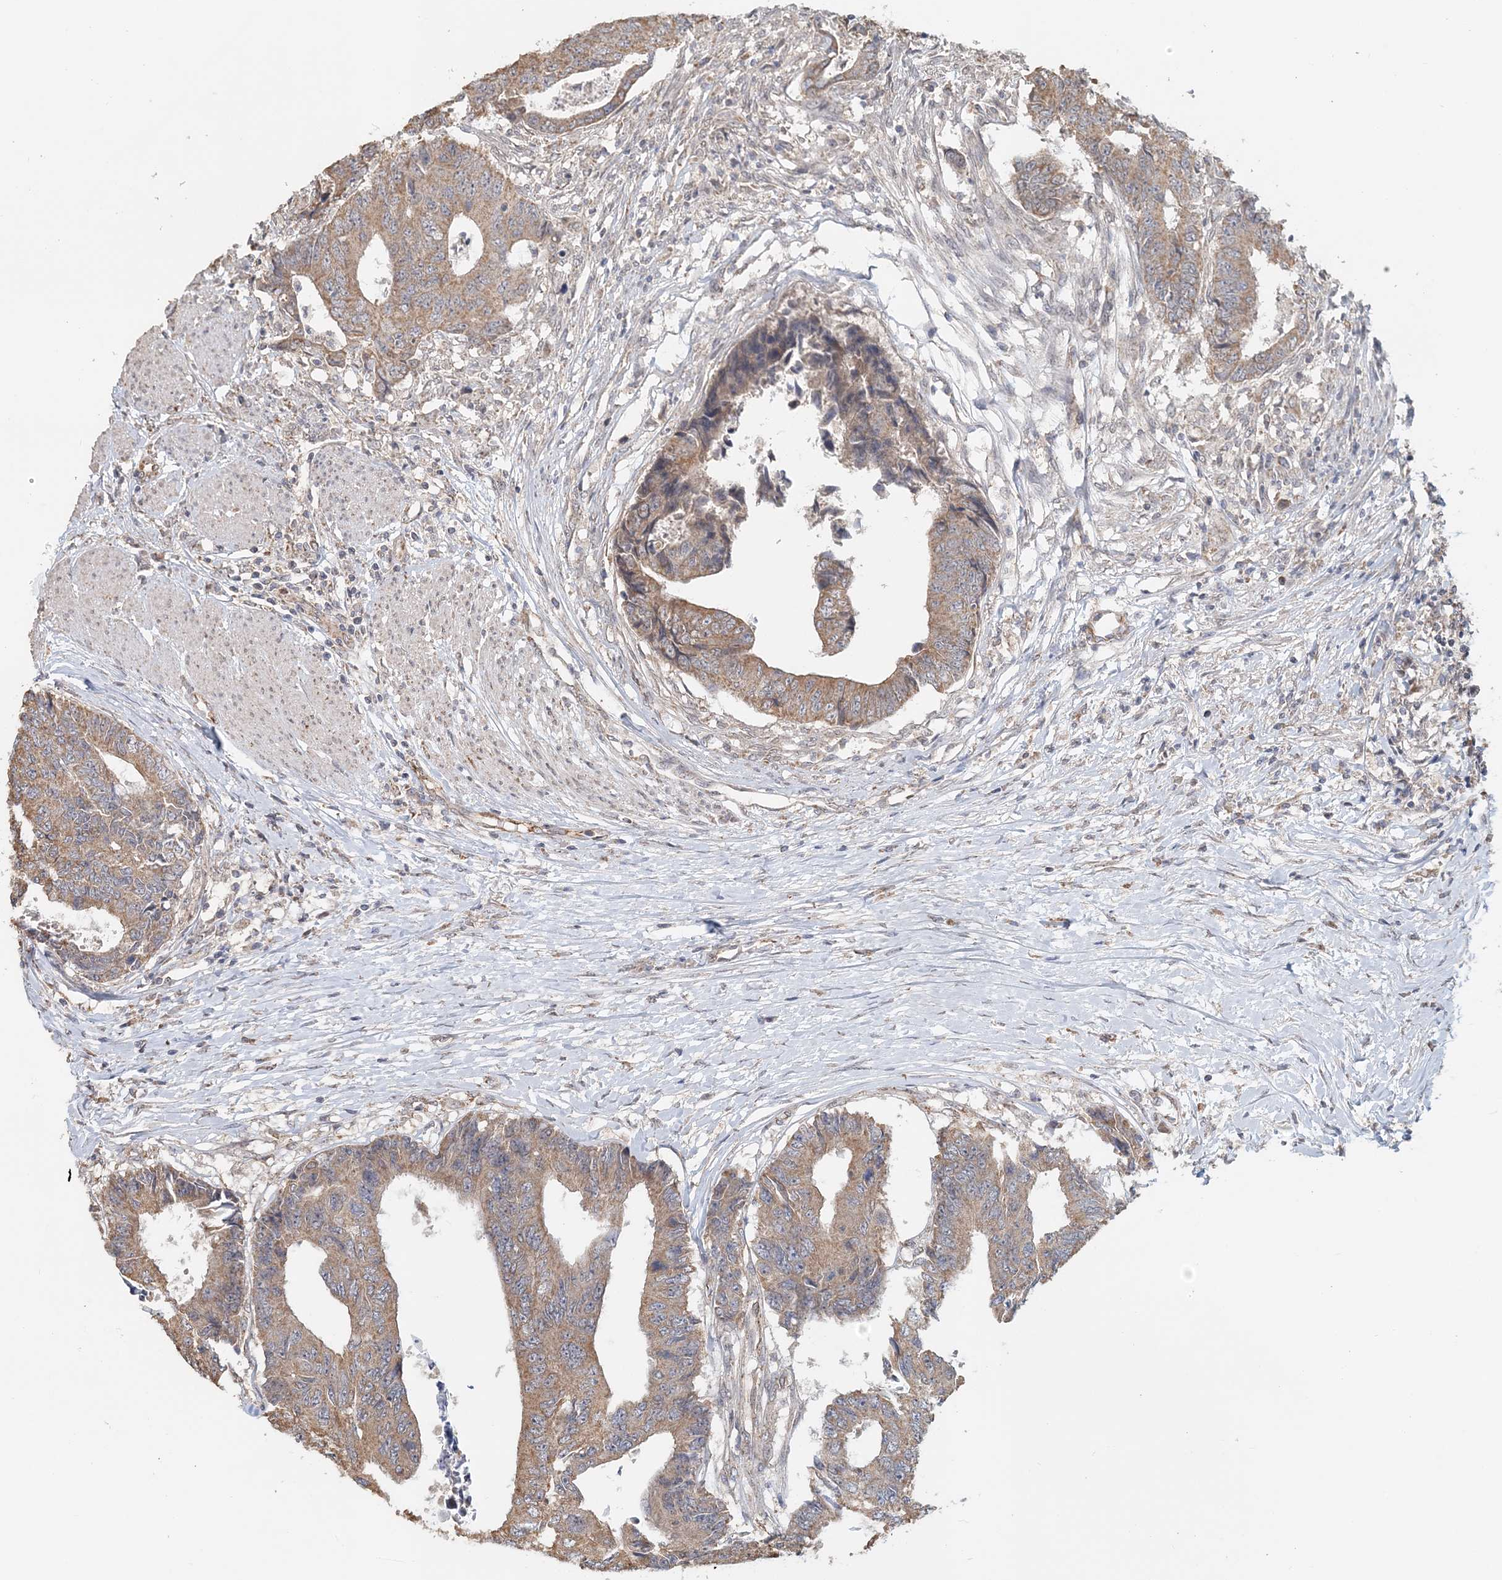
{"staining": {"intensity": "moderate", "quantity": ">75%", "location": "cytoplasmic/membranous"}, "tissue": "colorectal cancer", "cell_type": "Tumor cells", "image_type": "cancer", "snomed": [{"axis": "morphology", "description": "Adenocarcinoma, NOS"}, {"axis": "topography", "description": "Rectum"}], "caption": "Protein expression analysis of human colorectal cancer reveals moderate cytoplasmic/membranous positivity in about >75% of tumor cells. (brown staining indicates protein expression, while blue staining denotes nuclei).", "gene": "FBXO38", "patient": {"sex": "male", "age": 84}}